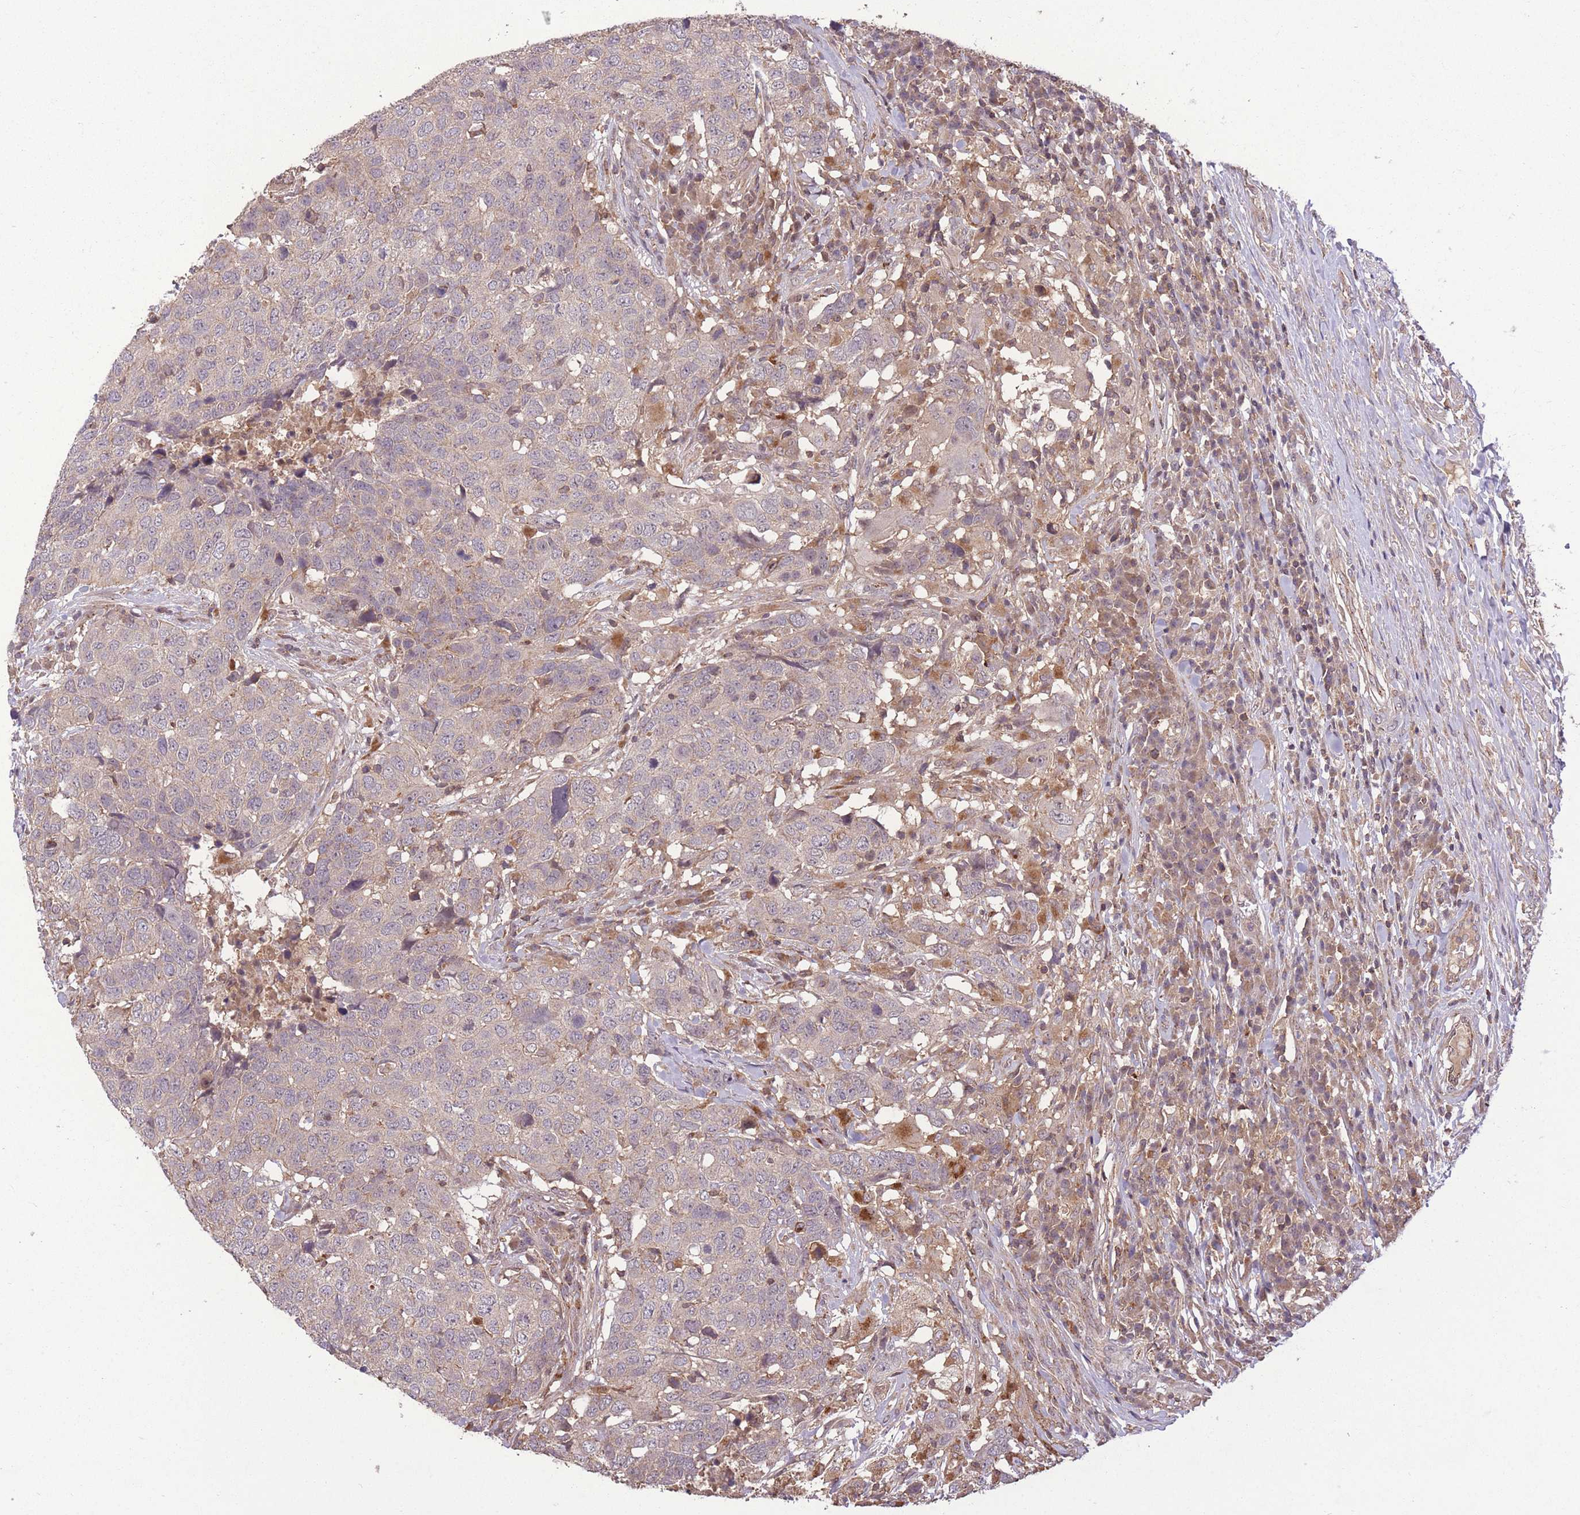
{"staining": {"intensity": "negative", "quantity": "none", "location": "none"}, "tissue": "head and neck cancer", "cell_type": "Tumor cells", "image_type": "cancer", "snomed": [{"axis": "morphology", "description": "Normal tissue, NOS"}, {"axis": "morphology", "description": "Squamous cell carcinoma, NOS"}, {"axis": "topography", "description": "Skeletal muscle"}, {"axis": "topography", "description": "Vascular tissue"}, {"axis": "topography", "description": "Peripheral nerve tissue"}, {"axis": "topography", "description": "Head-Neck"}], "caption": "Immunohistochemical staining of head and neck cancer (squamous cell carcinoma) demonstrates no significant positivity in tumor cells.", "gene": "POLR3F", "patient": {"sex": "male", "age": 66}}